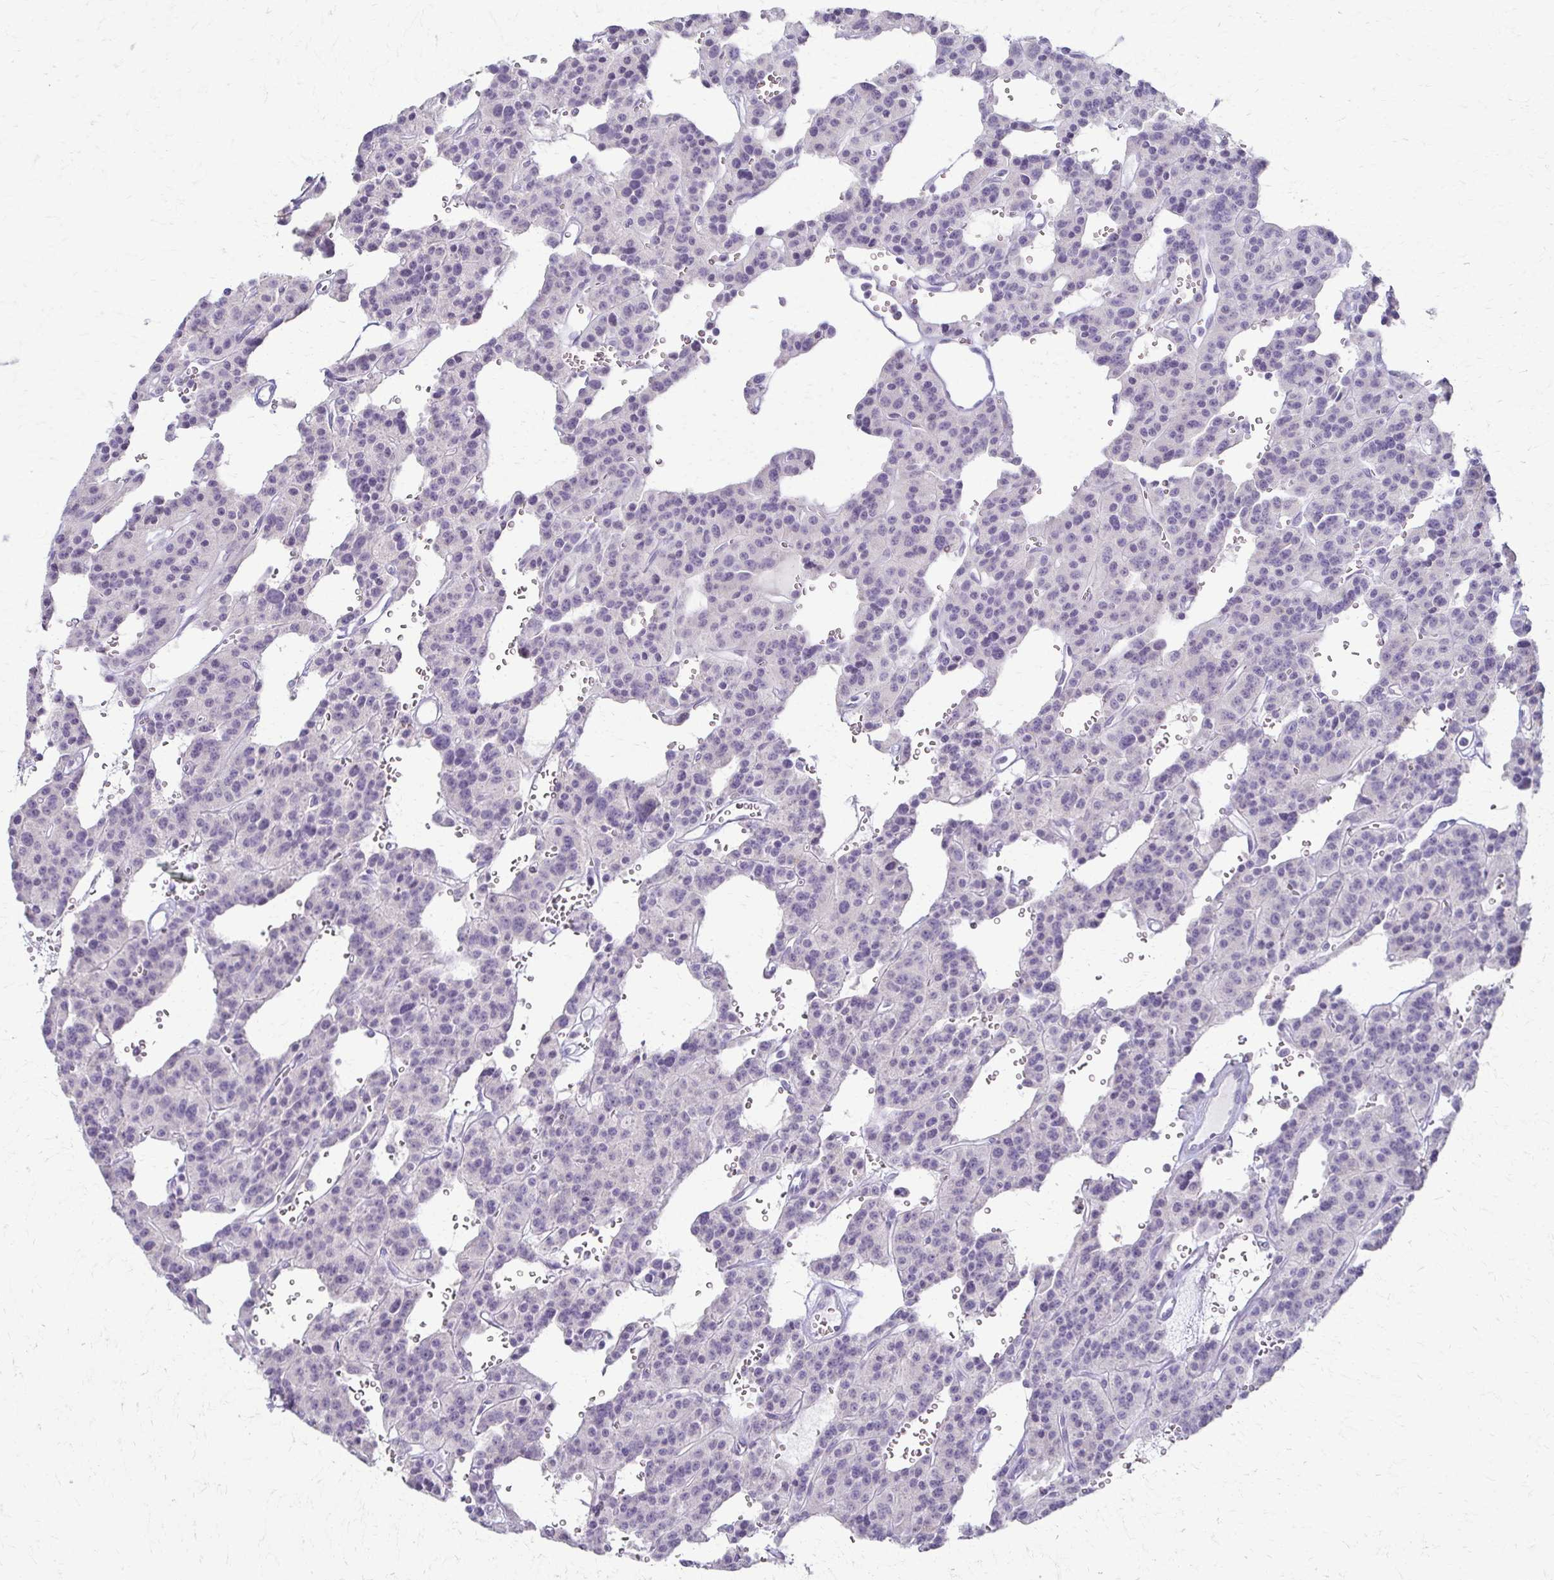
{"staining": {"intensity": "negative", "quantity": "none", "location": "none"}, "tissue": "carcinoid", "cell_type": "Tumor cells", "image_type": "cancer", "snomed": [{"axis": "morphology", "description": "Carcinoid, malignant, NOS"}, {"axis": "topography", "description": "Lung"}], "caption": "Photomicrograph shows no protein positivity in tumor cells of malignant carcinoid tissue. Brightfield microscopy of IHC stained with DAB (brown) and hematoxylin (blue), captured at high magnification.", "gene": "FCGR2B", "patient": {"sex": "female", "age": 71}}